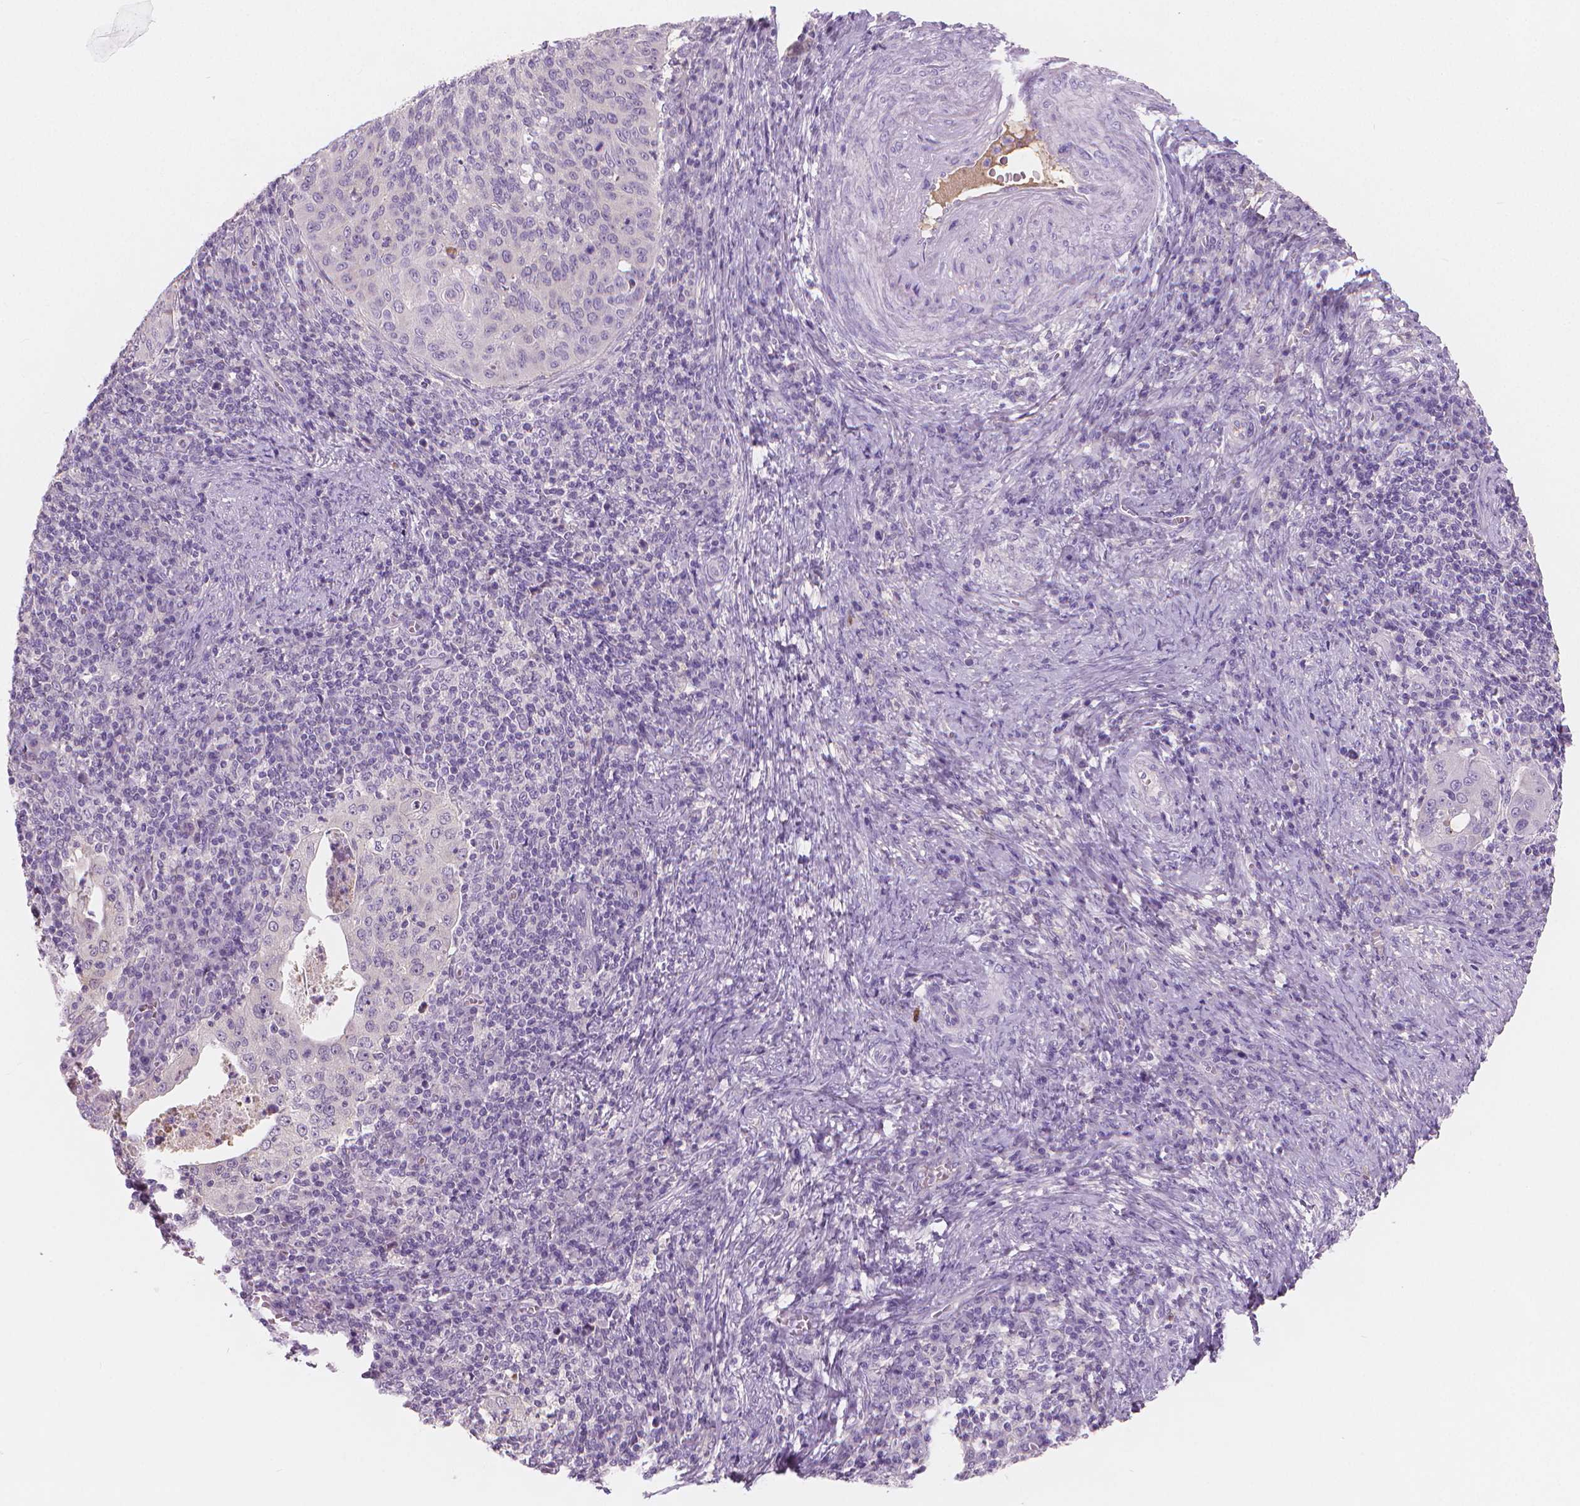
{"staining": {"intensity": "negative", "quantity": "none", "location": "none"}, "tissue": "cervical cancer", "cell_type": "Tumor cells", "image_type": "cancer", "snomed": [{"axis": "morphology", "description": "Squamous cell carcinoma, NOS"}, {"axis": "topography", "description": "Cervix"}], "caption": "Immunohistochemistry (IHC) of human cervical cancer reveals no staining in tumor cells.", "gene": "APOA4", "patient": {"sex": "female", "age": 39}}